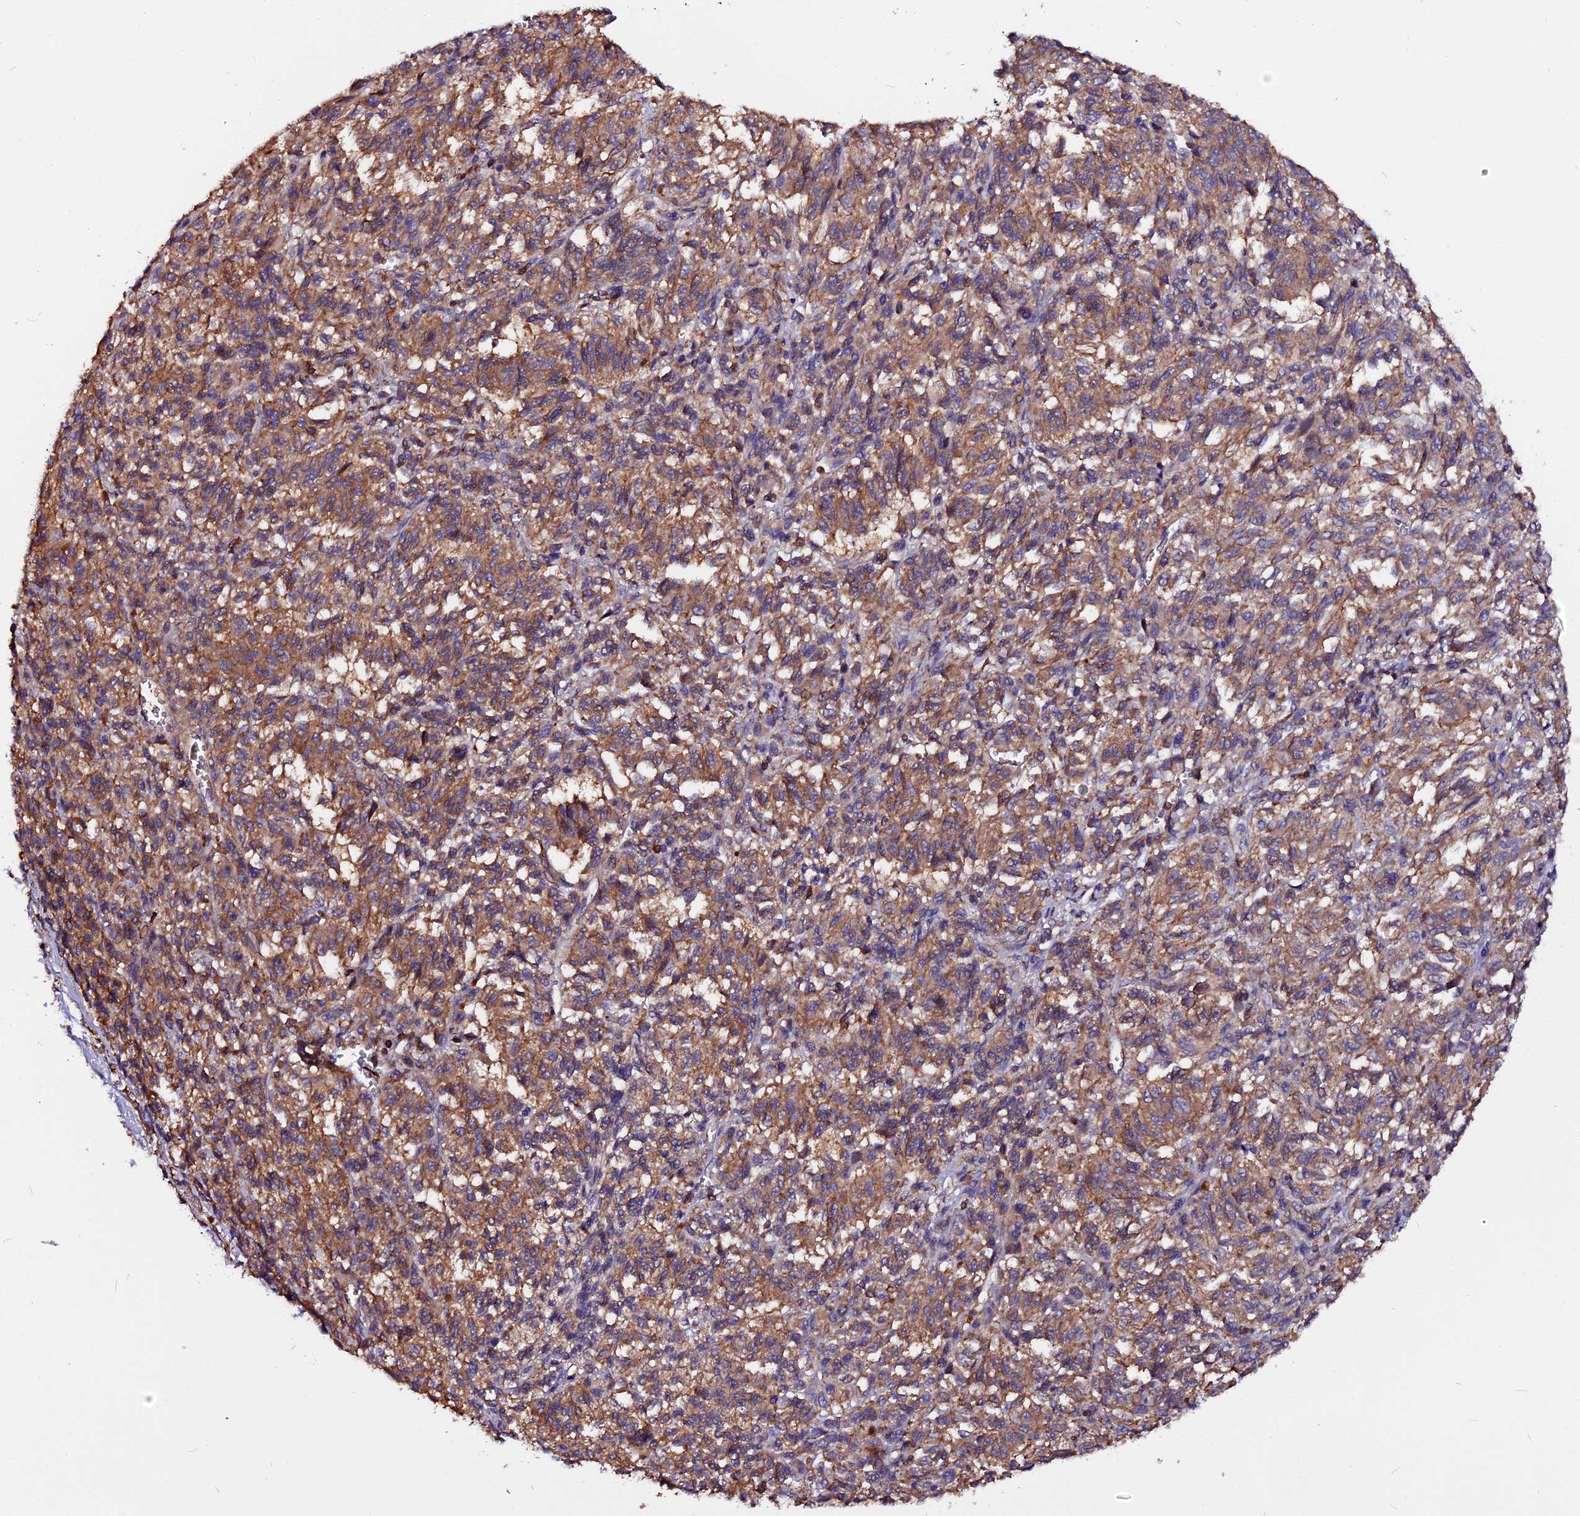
{"staining": {"intensity": "moderate", "quantity": ">75%", "location": "cytoplasmic/membranous"}, "tissue": "melanoma", "cell_type": "Tumor cells", "image_type": "cancer", "snomed": [{"axis": "morphology", "description": "Malignant melanoma, Metastatic site"}, {"axis": "topography", "description": "Lung"}], "caption": "A brown stain highlights moderate cytoplasmic/membranous positivity of a protein in human melanoma tumor cells.", "gene": "USP17L15", "patient": {"sex": "male", "age": 64}}